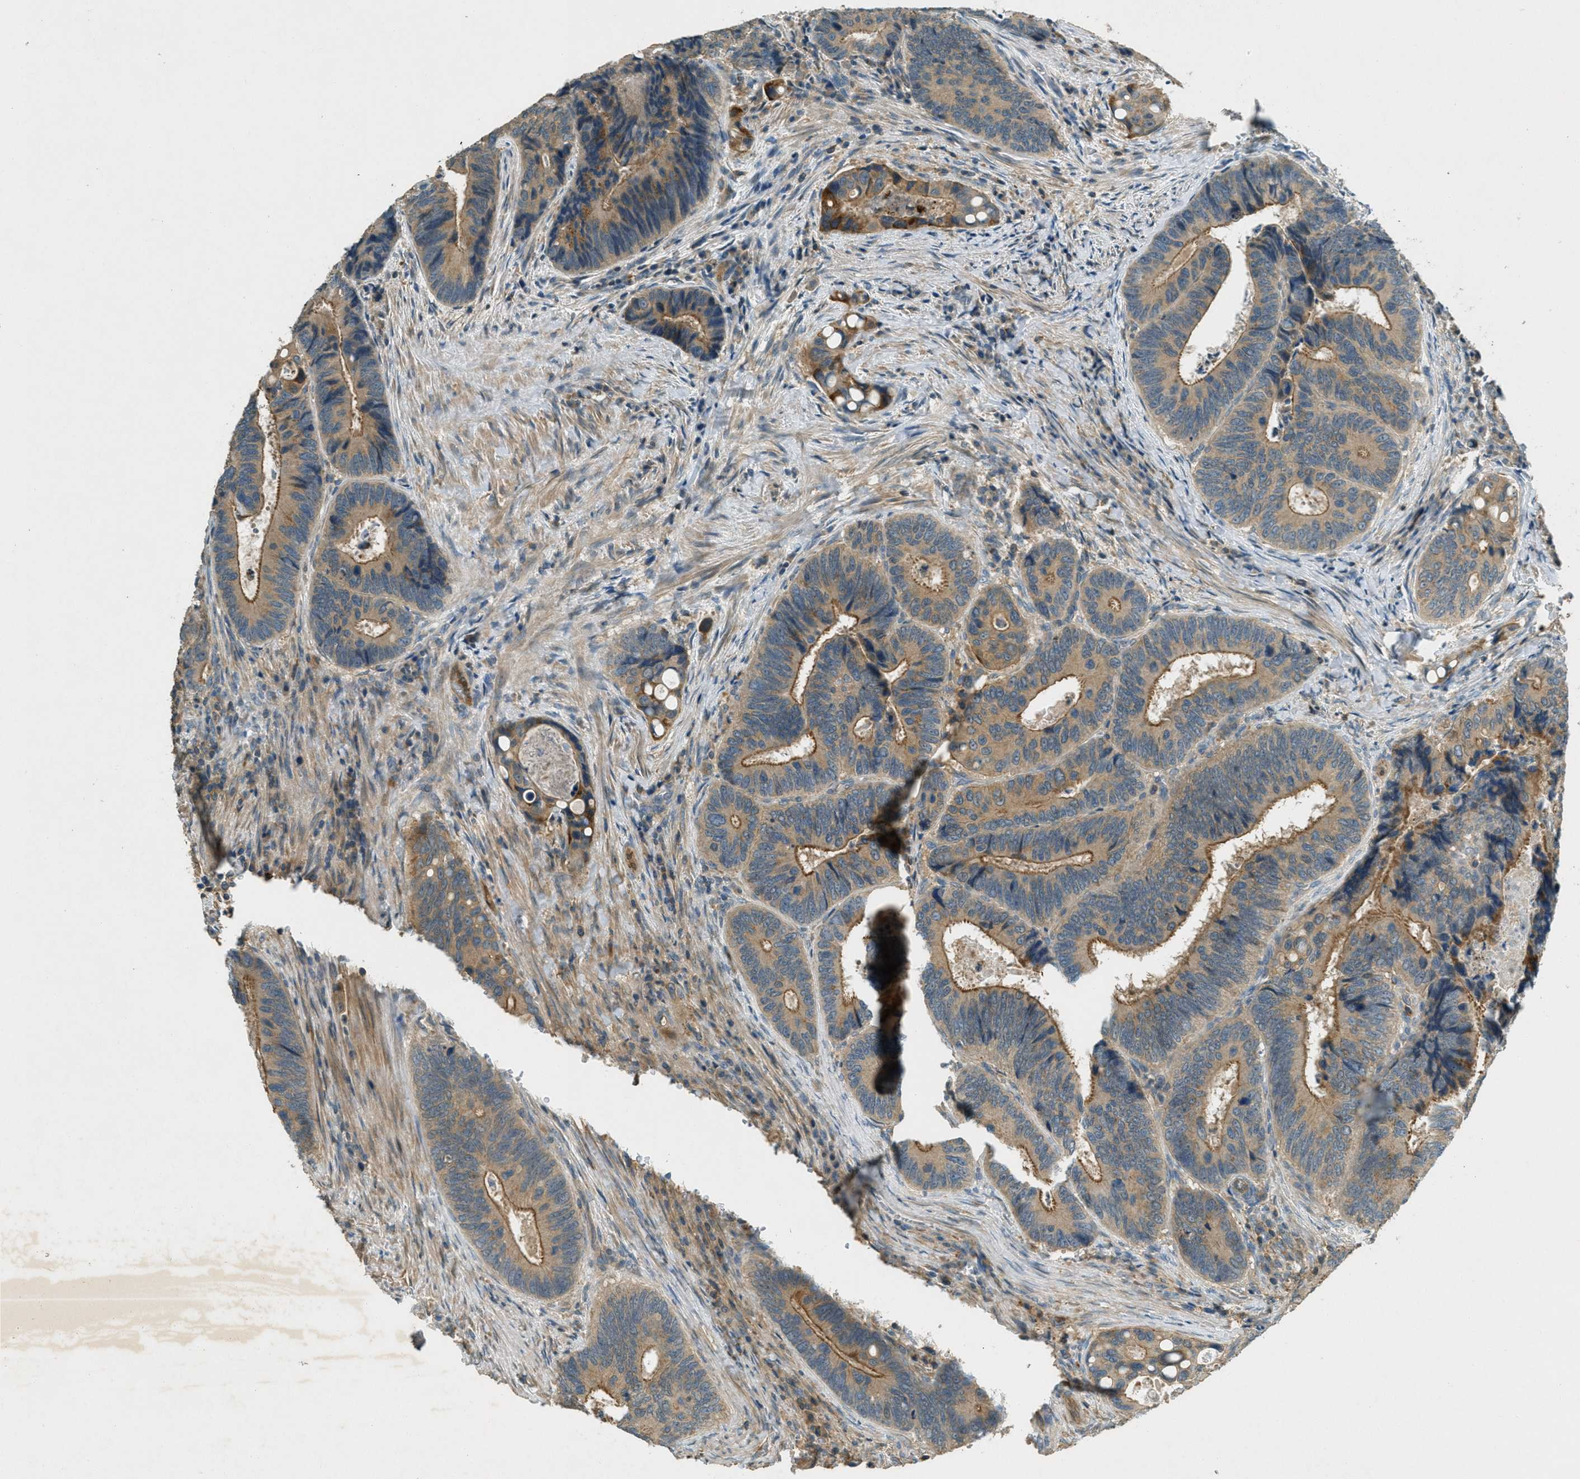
{"staining": {"intensity": "moderate", "quantity": ">75%", "location": "cytoplasmic/membranous"}, "tissue": "colorectal cancer", "cell_type": "Tumor cells", "image_type": "cancer", "snomed": [{"axis": "morphology", "description": "Inflammation, NOS"}, {"axis": "morphology", "description": "Adenocarcinoma, NOS"}, {"axis": "topography", "description": "Colon"}], "caption": "Colorectal cancer tissue exhibits moderate cytoplasmic/membranous expression in about >75% of tumor cells", "gene": "NUDT4", "patient": {"sex": "male", "age": 72}}